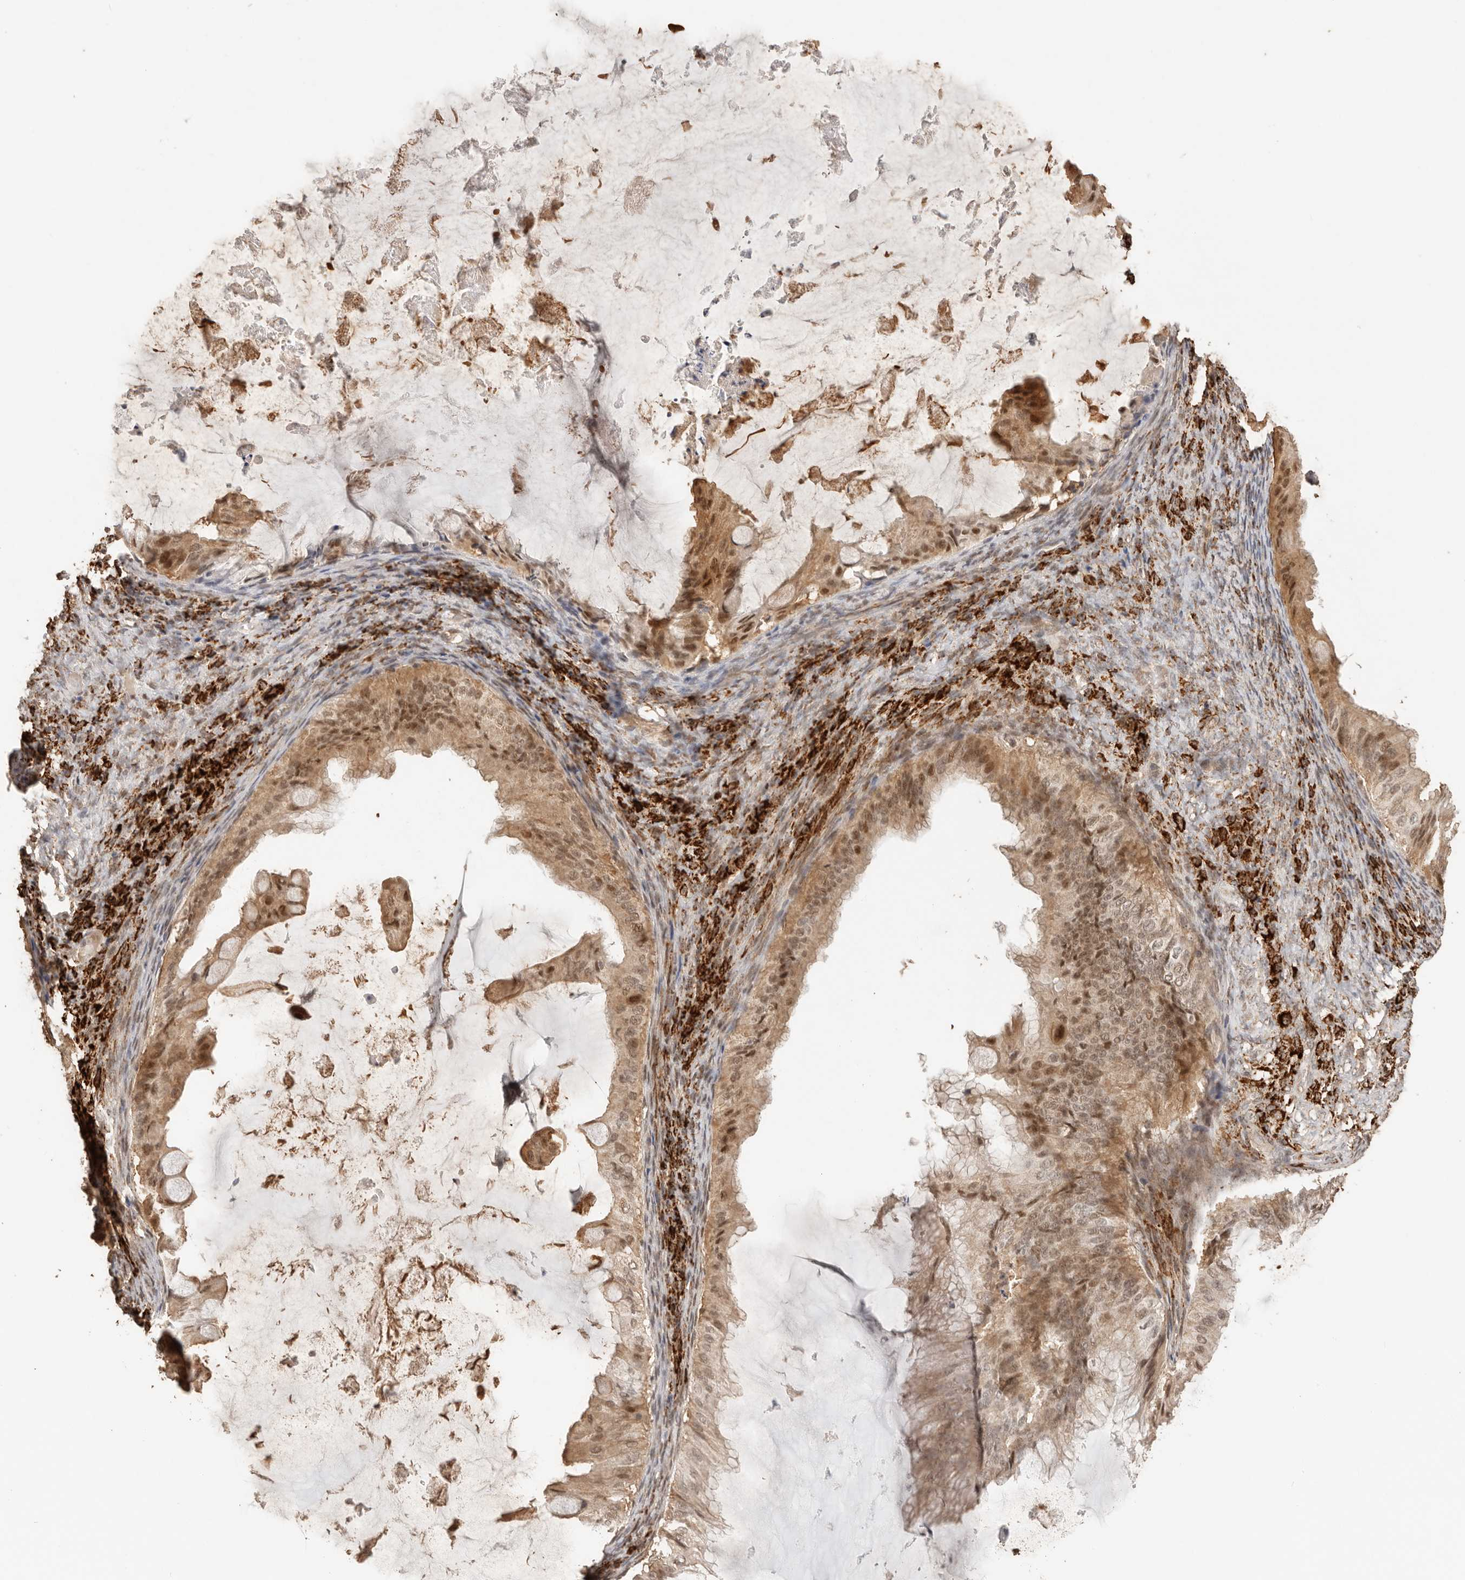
{"staining": {"intensity": "moderate", "quantity": ">75%", "location": "cytoplasmic/membranous,nuclear"}, "tissue": "ovarian cancer", "cell_type": "Tumor cells", "image_type": "cancer", "snomed": [{"axis": "morphology", "description": "Cystadenocarcinoma, mucinous, NOS"}, {"axis": "topography", "description": "Ovary"}], "caption": "Immunohistochemical staining of mucinous cystadenocarcinoma (ovarian) reveals medium levels of moderate cytoplasmic/membranous and nuclear expression in approximately >75% of tumor cells.", "gene": "SEC14L1", "patient": {"sex": "female", "age": 61}}